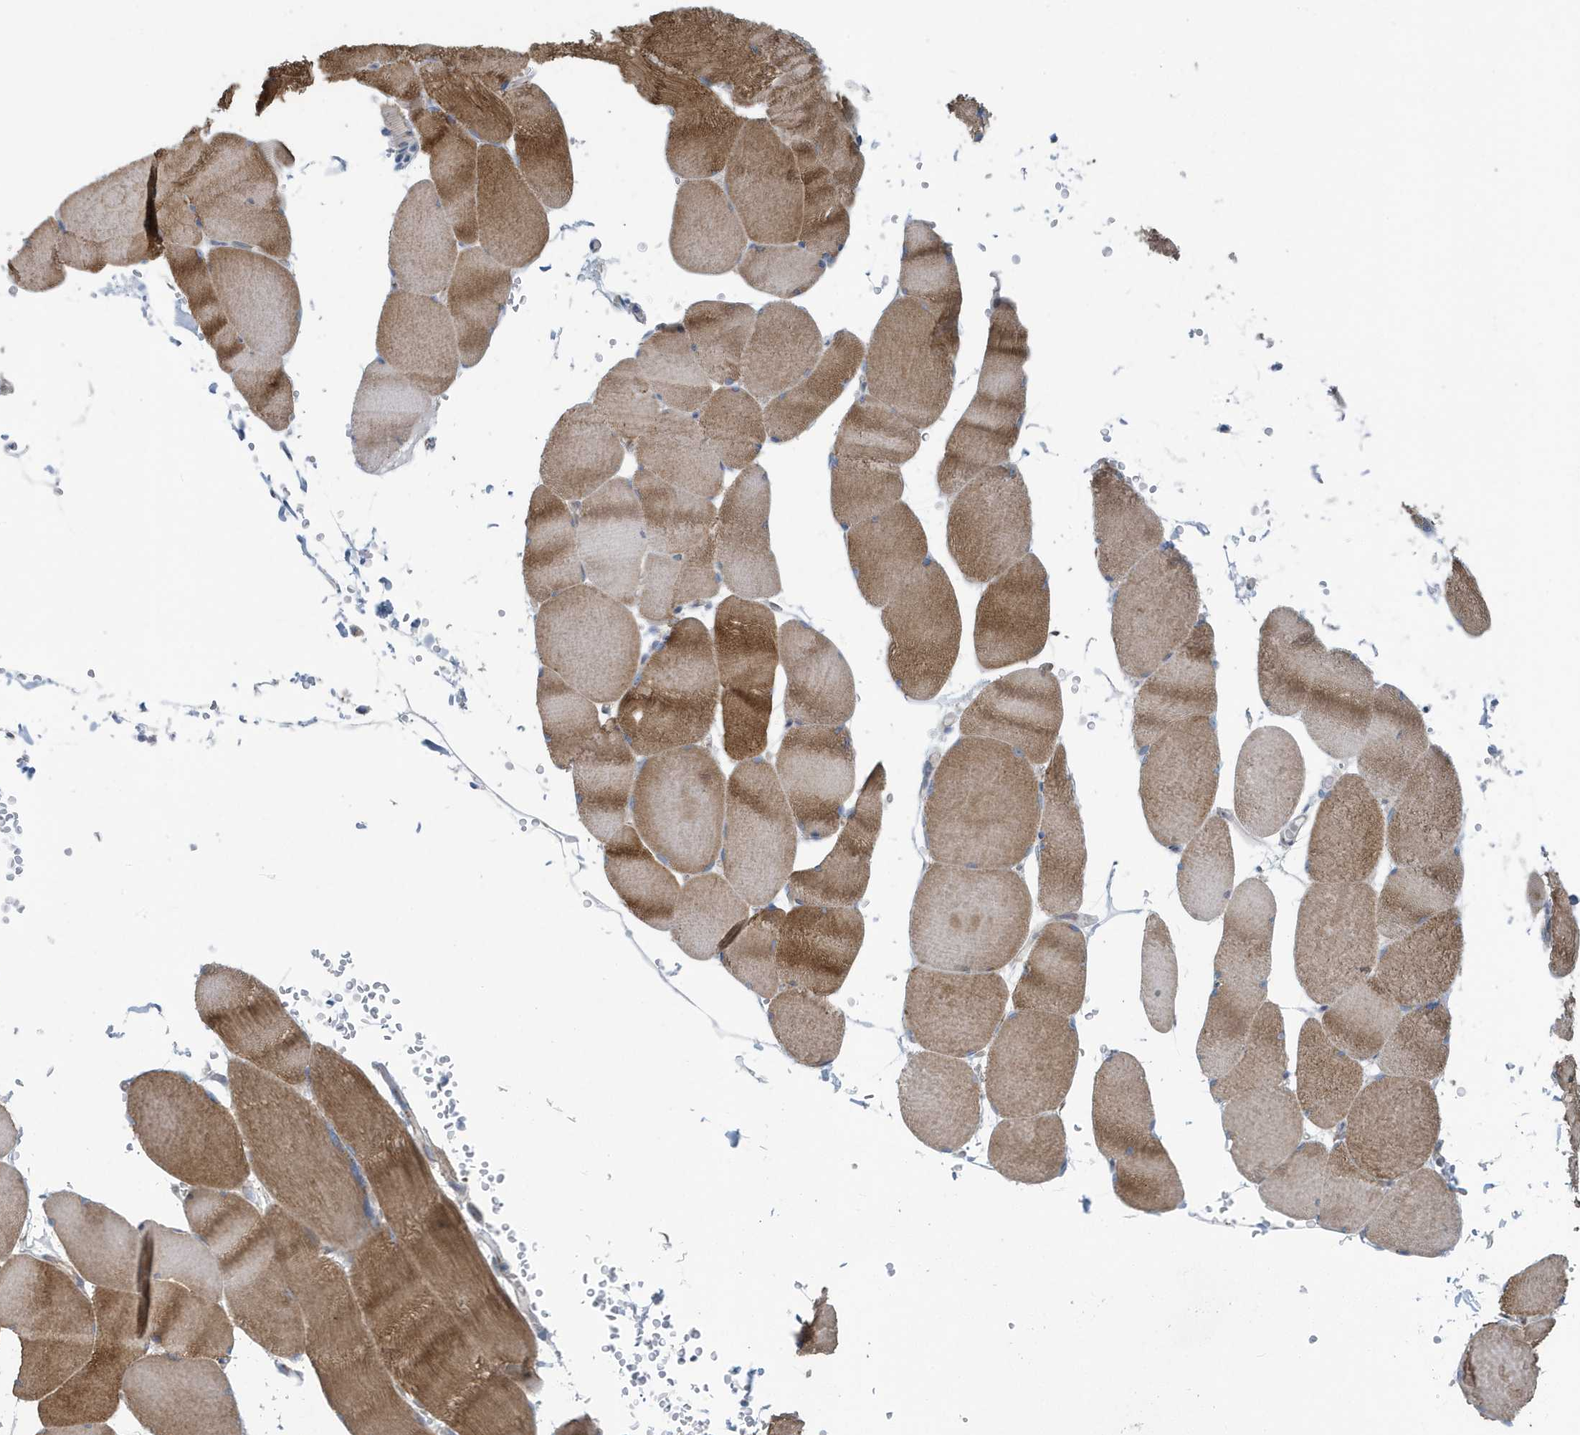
{"staining": {"intensity": "moderate", "quantity": ">75%", "location": "cytoplasmic/membranous"}, "tissue": "skeletal muscle", "cell_type": "Myocytes", "image_type": "normal", "snomed": [{"axis": "morphology", "description": "Normal tissue, NOS"}, {"axis": "topography", "description": "Skeletal muscle"}, {"axis": "topography", "description": "Head-Neck"}], "caption": "Moderate cytoplasmic/membranous protein staining is seen in about >75% of myocytes in skeletal muscle.", "gene": "PPM1M", "patient": {"sex": "male", "age": 66}}